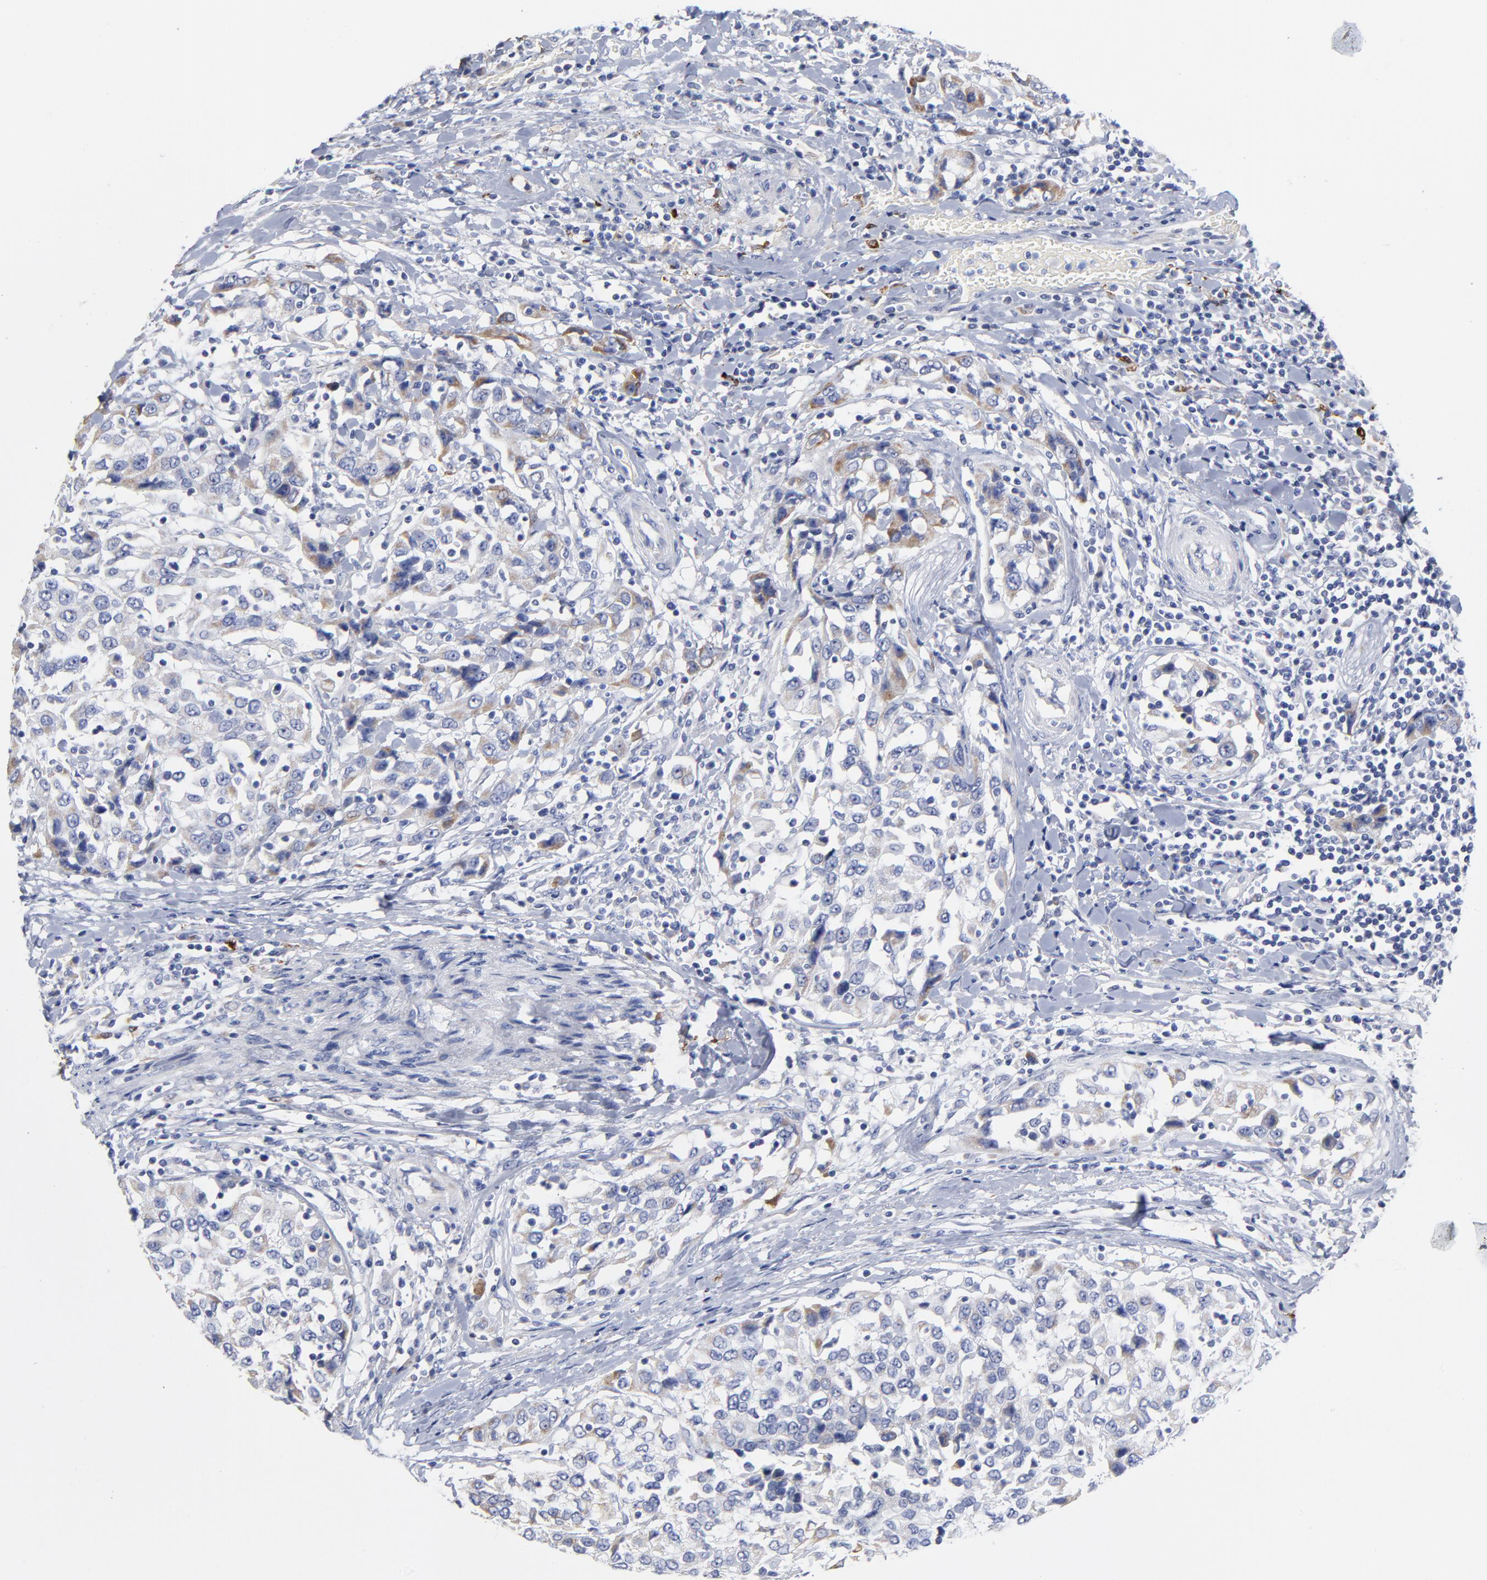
{"staining": {"intensity": "negative", "quantity": "none", "location": "none"}, "tissue": "urothelial cancer", "cell_type": "Tumor cells", "image_type": "cancer", "snomed": [{"axis": "morphology", "description": "Urothelial carcinoma, High grade"}, {"axis": "topography", "description": "Urinary bladder"}], "caption": "Urothelial carcinoma (high-grade) stained for a protein using immunohistochemistry demonstrates no staining tumor cells.", "gene": "PTP4A1", "patient": {"sex": "female", "age": 80}}